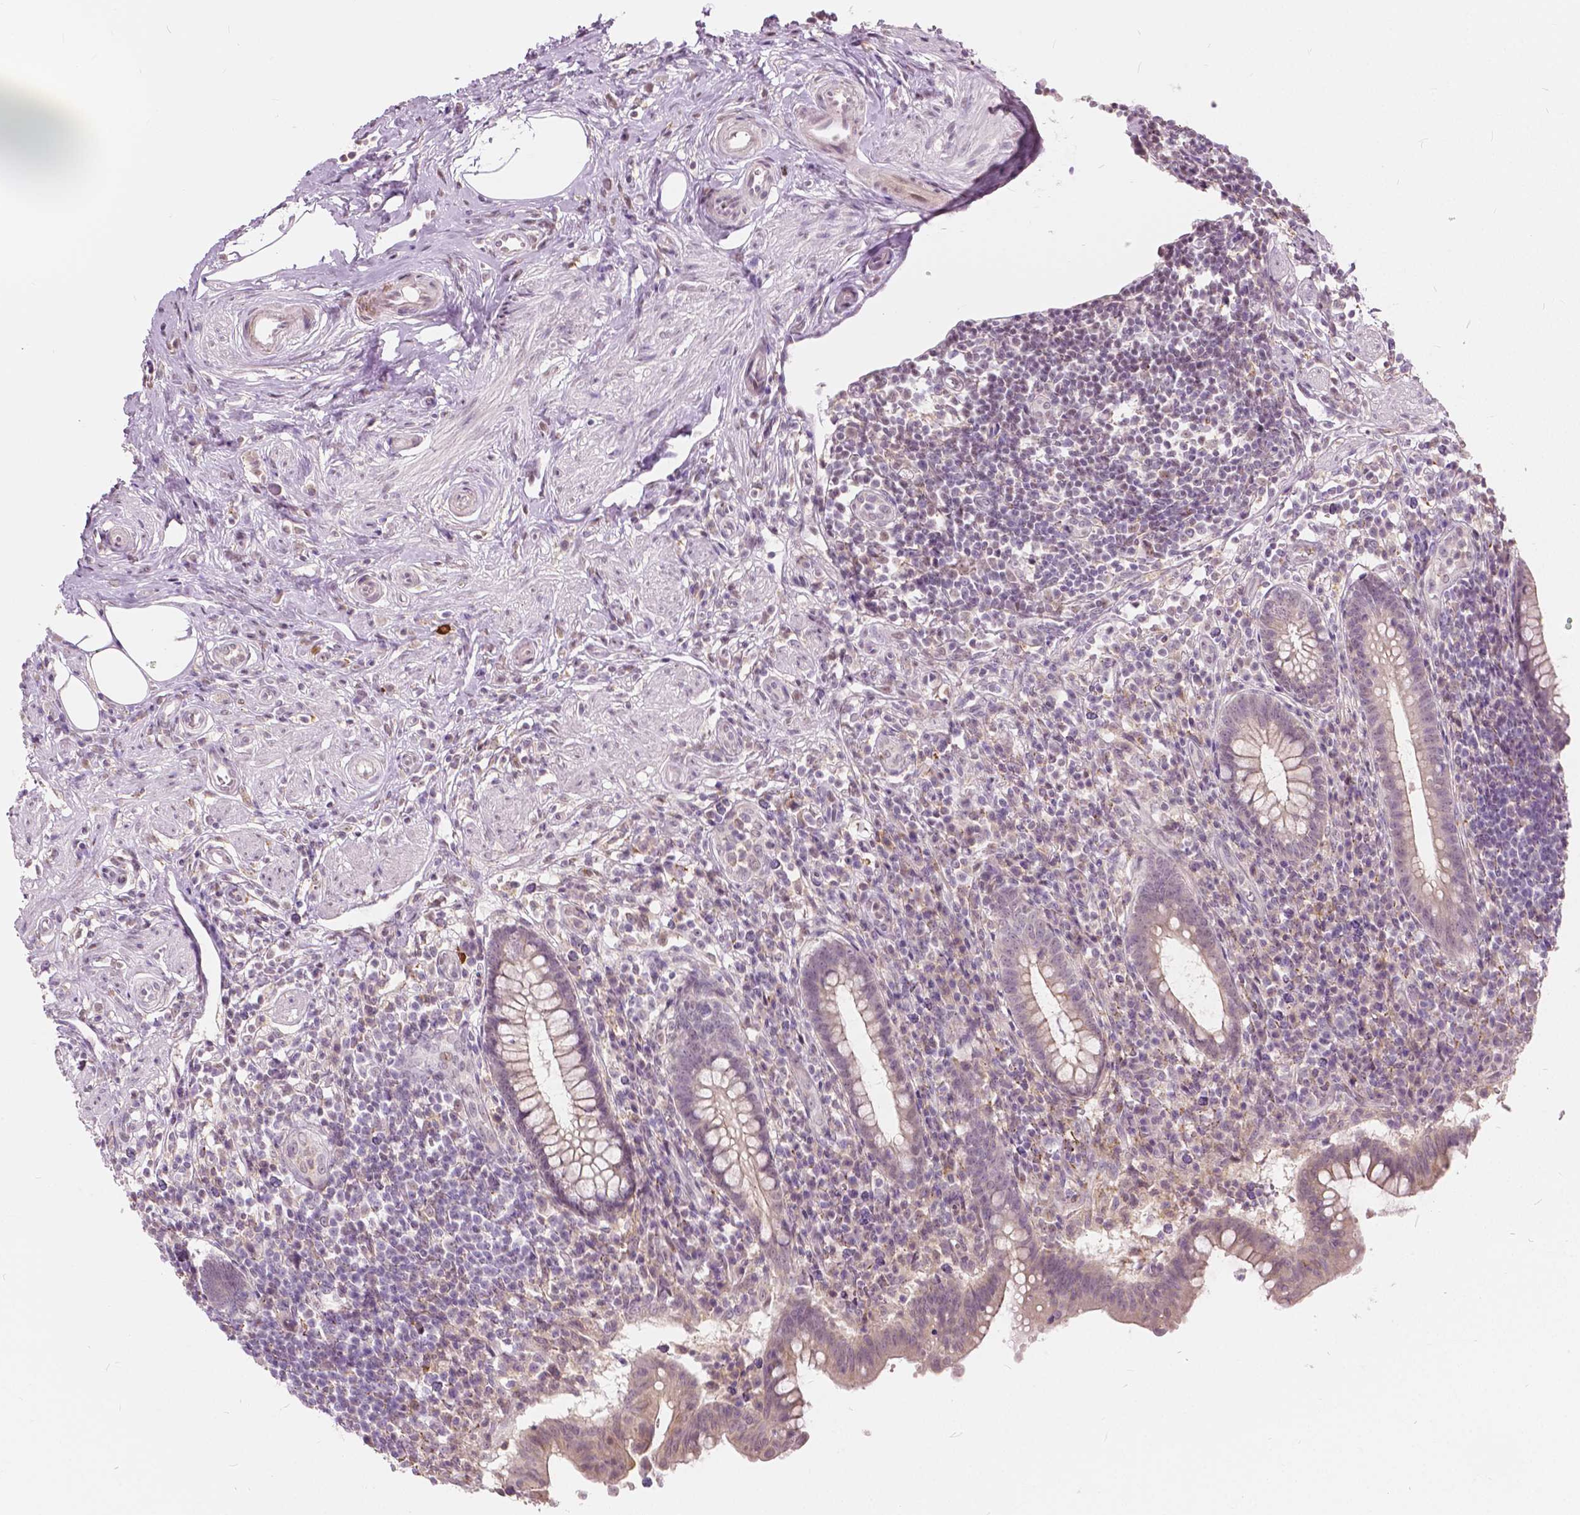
{"staining": {"intensity": "weak", "quantity": "25%-75%", "location": "cytoplasmic/membranous,nuclear"}, "tissue": "appendix", "cell_type": "Glandular cells", "image_type": "normal", "snomed": [{"axis": "morphology", "description": "Normal tissue, NOS"}, {"axis": "topography", "description": "Appendix"}], "caption": "Appendix stained for a protein (brown) shows weak cytoplasmic/membranous,nuclear positive expression in approximately 25%-75% of glandular cells.", "gene": "DLX6", "patient": {"sex": "female", "age": 56}}